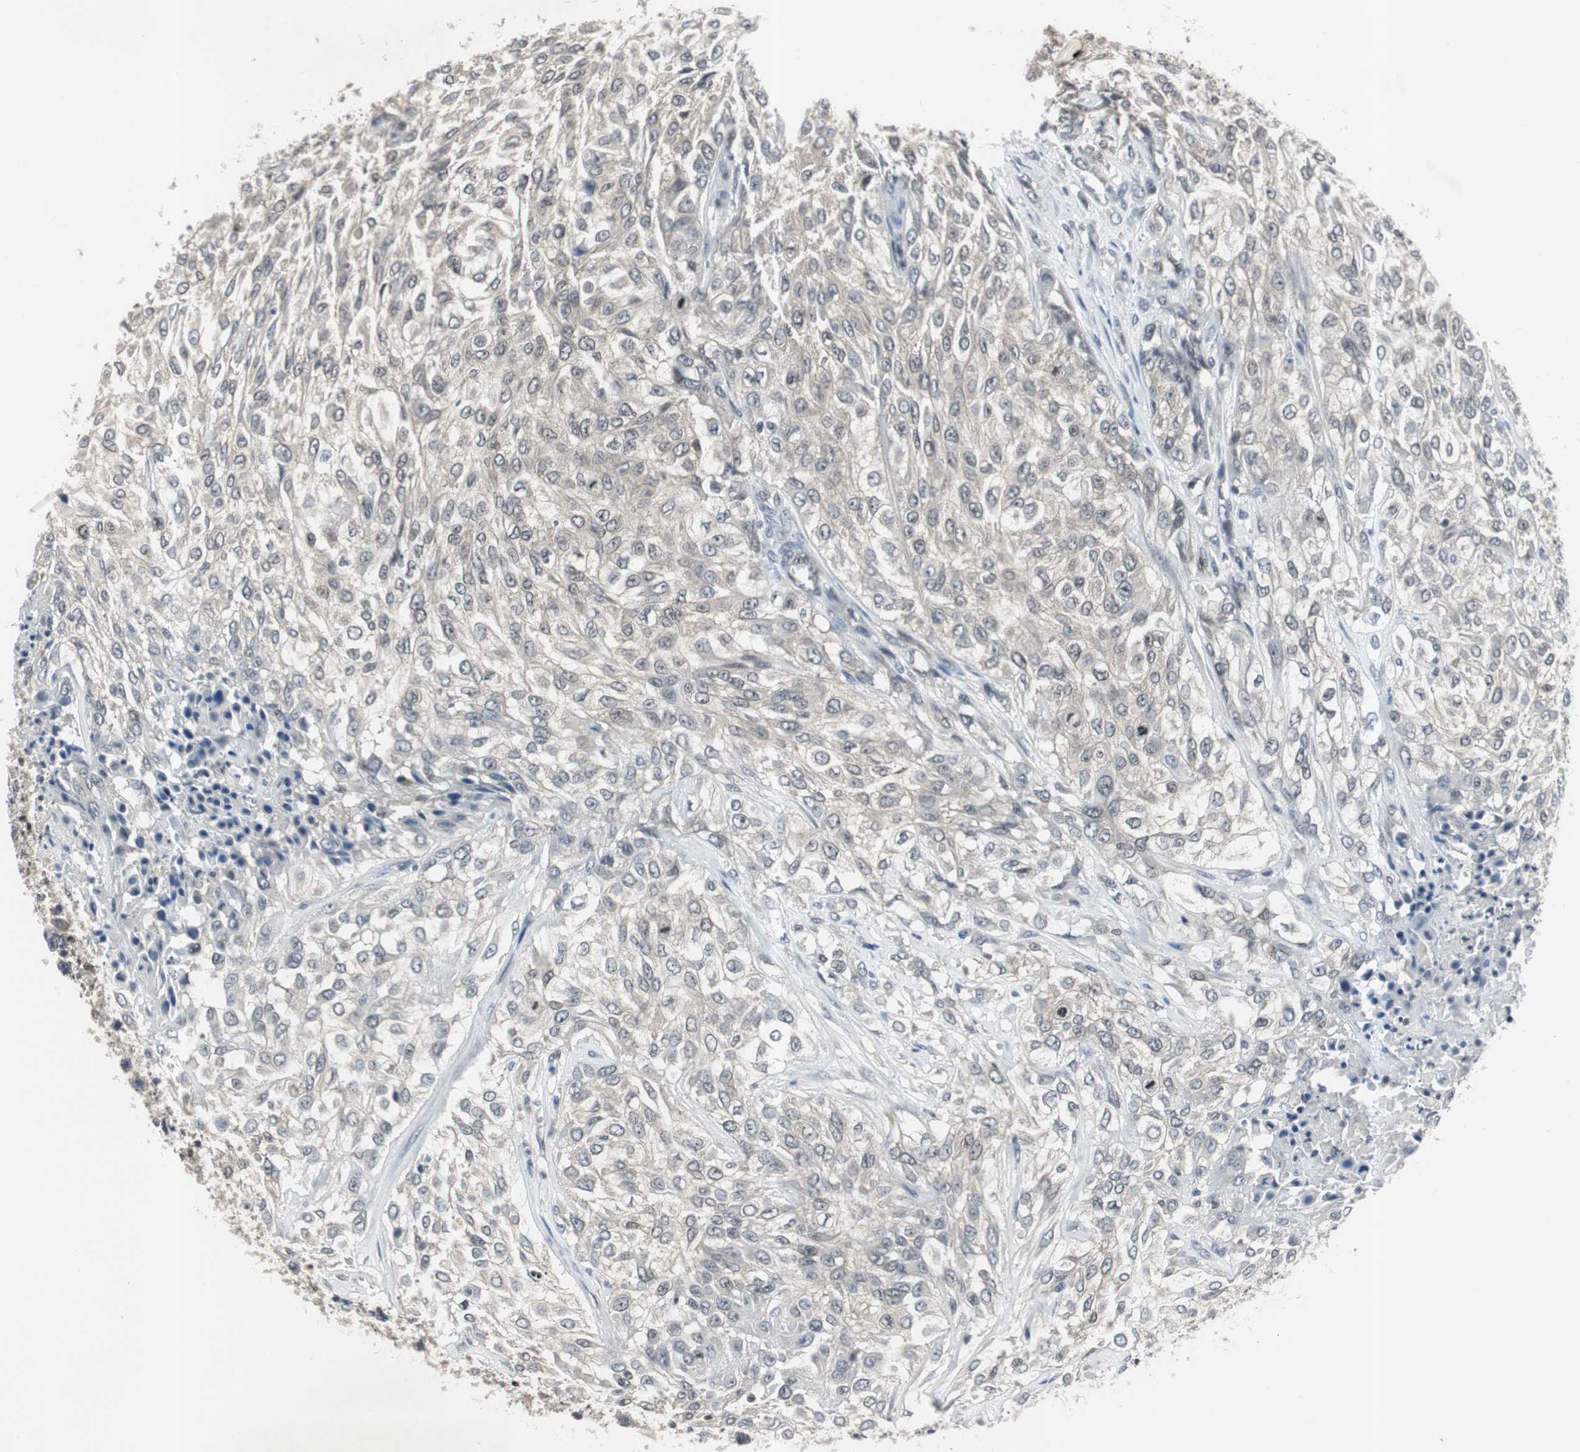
{"staining": {"intensity": "negative", "quantity": "none", "location": "none"}, "tissue": "urothelial cancer", "cell_type": "Tumor cells", "image_type": "cancer", "snomed": [{"axis": "morphology", "description": "Urothelial carcinoma, High grade"}, {"axis": "topography", "description": "Urinary bladder"}], "caption": "The histopathology image displays no significant positivity in tumor cells of urothelial cancer.", "gene": "SMAD1", "patient": {"sex": "male", "age": 57}}